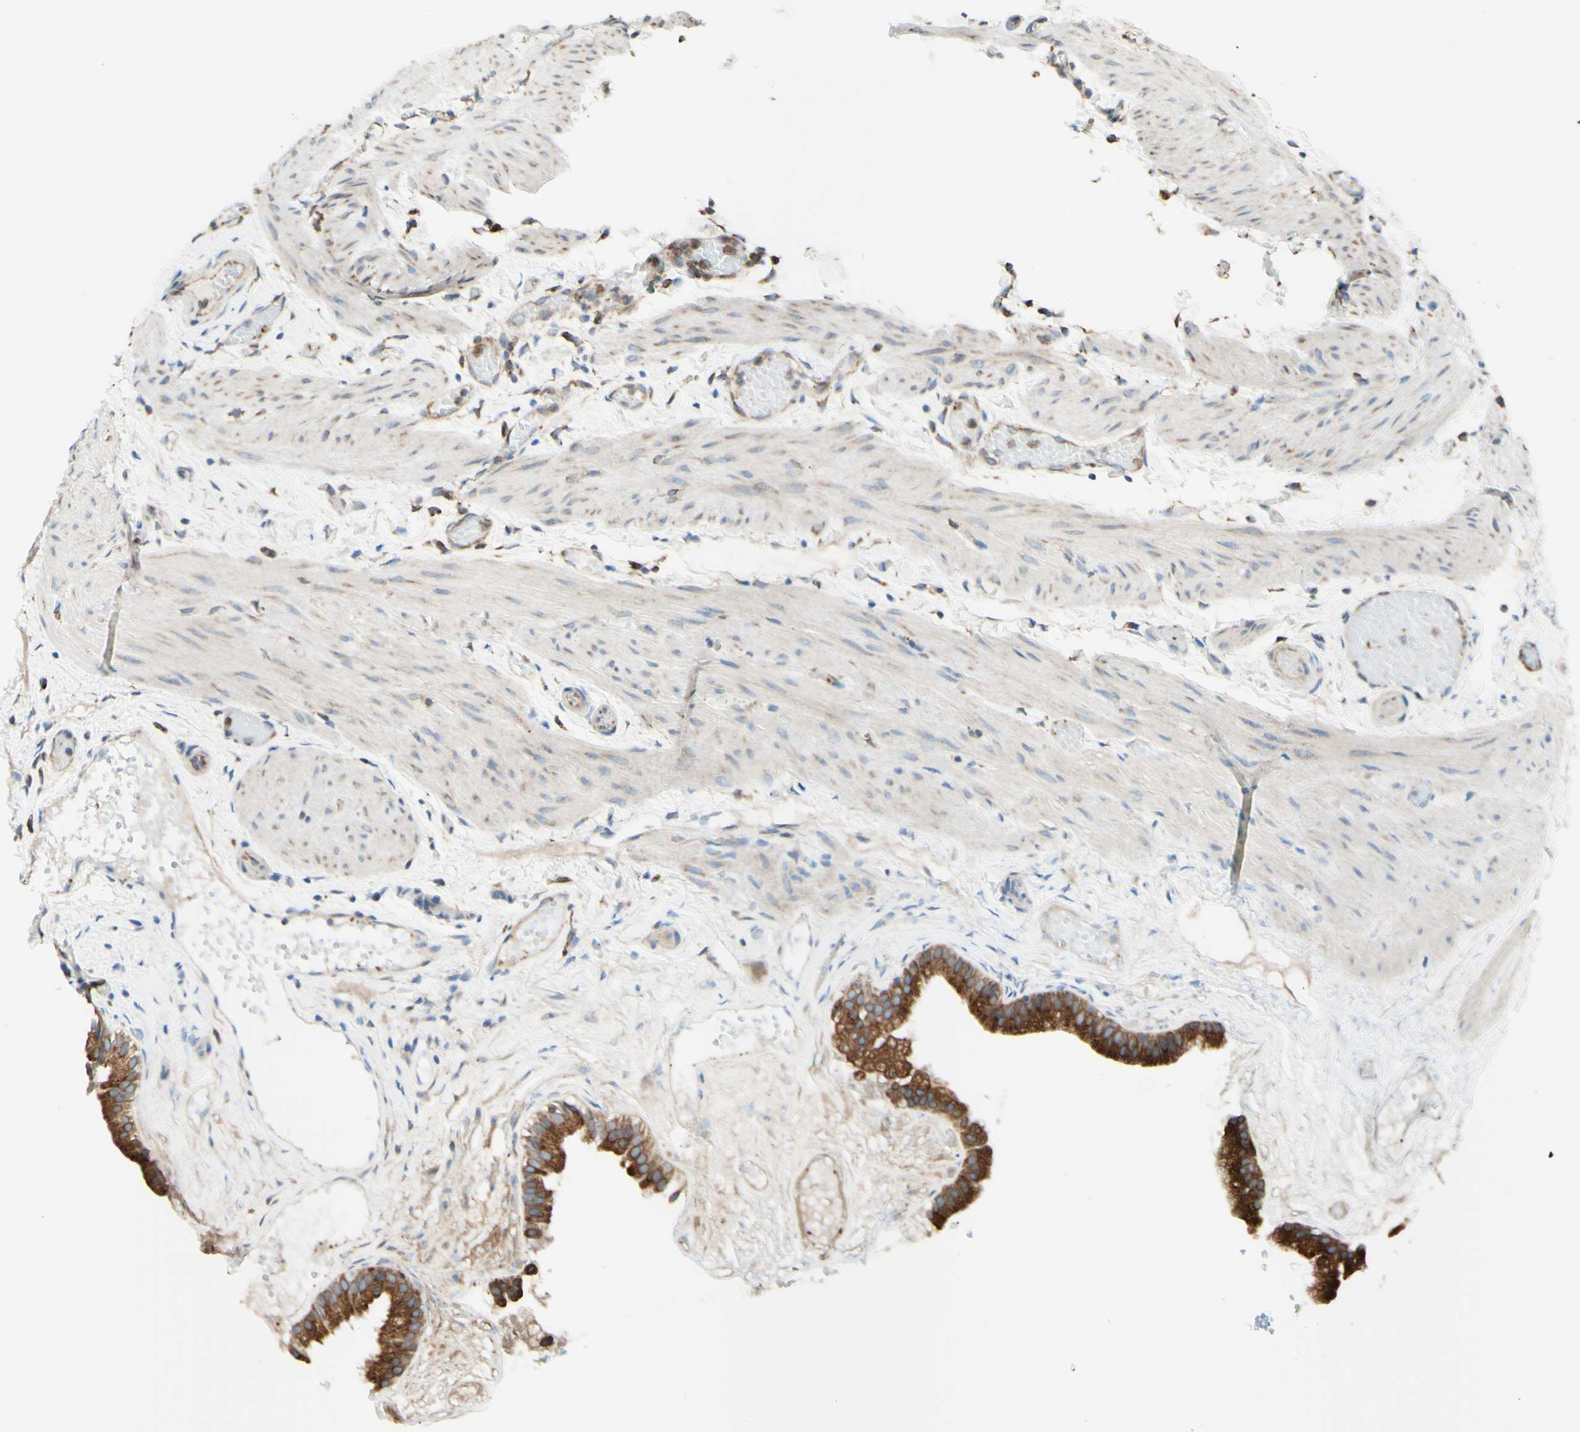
{"staining": {"intensity": "strong", "quantity": ">75%", "location": "cytoplasmic/membranous"}, "tissue": "gallbladder", "cell_type": "Glandular cells", "image_type": "normal", "snomed": [{"axis": "morphology", "description": "Normal tissue, NOS"}, {"axis": "topography", "description": "Gallbladder"}], "caption": "Immunohistochemical staining of normal gallbladder shows strong cytoplasmic/membranous protein expression in approximately >75% of glandular cells. (brown staining indicates protein expression, while blue staining denotes nuclei).", "gene": "DNAJB11", "patient": {"sex": "female", "age": 26}}